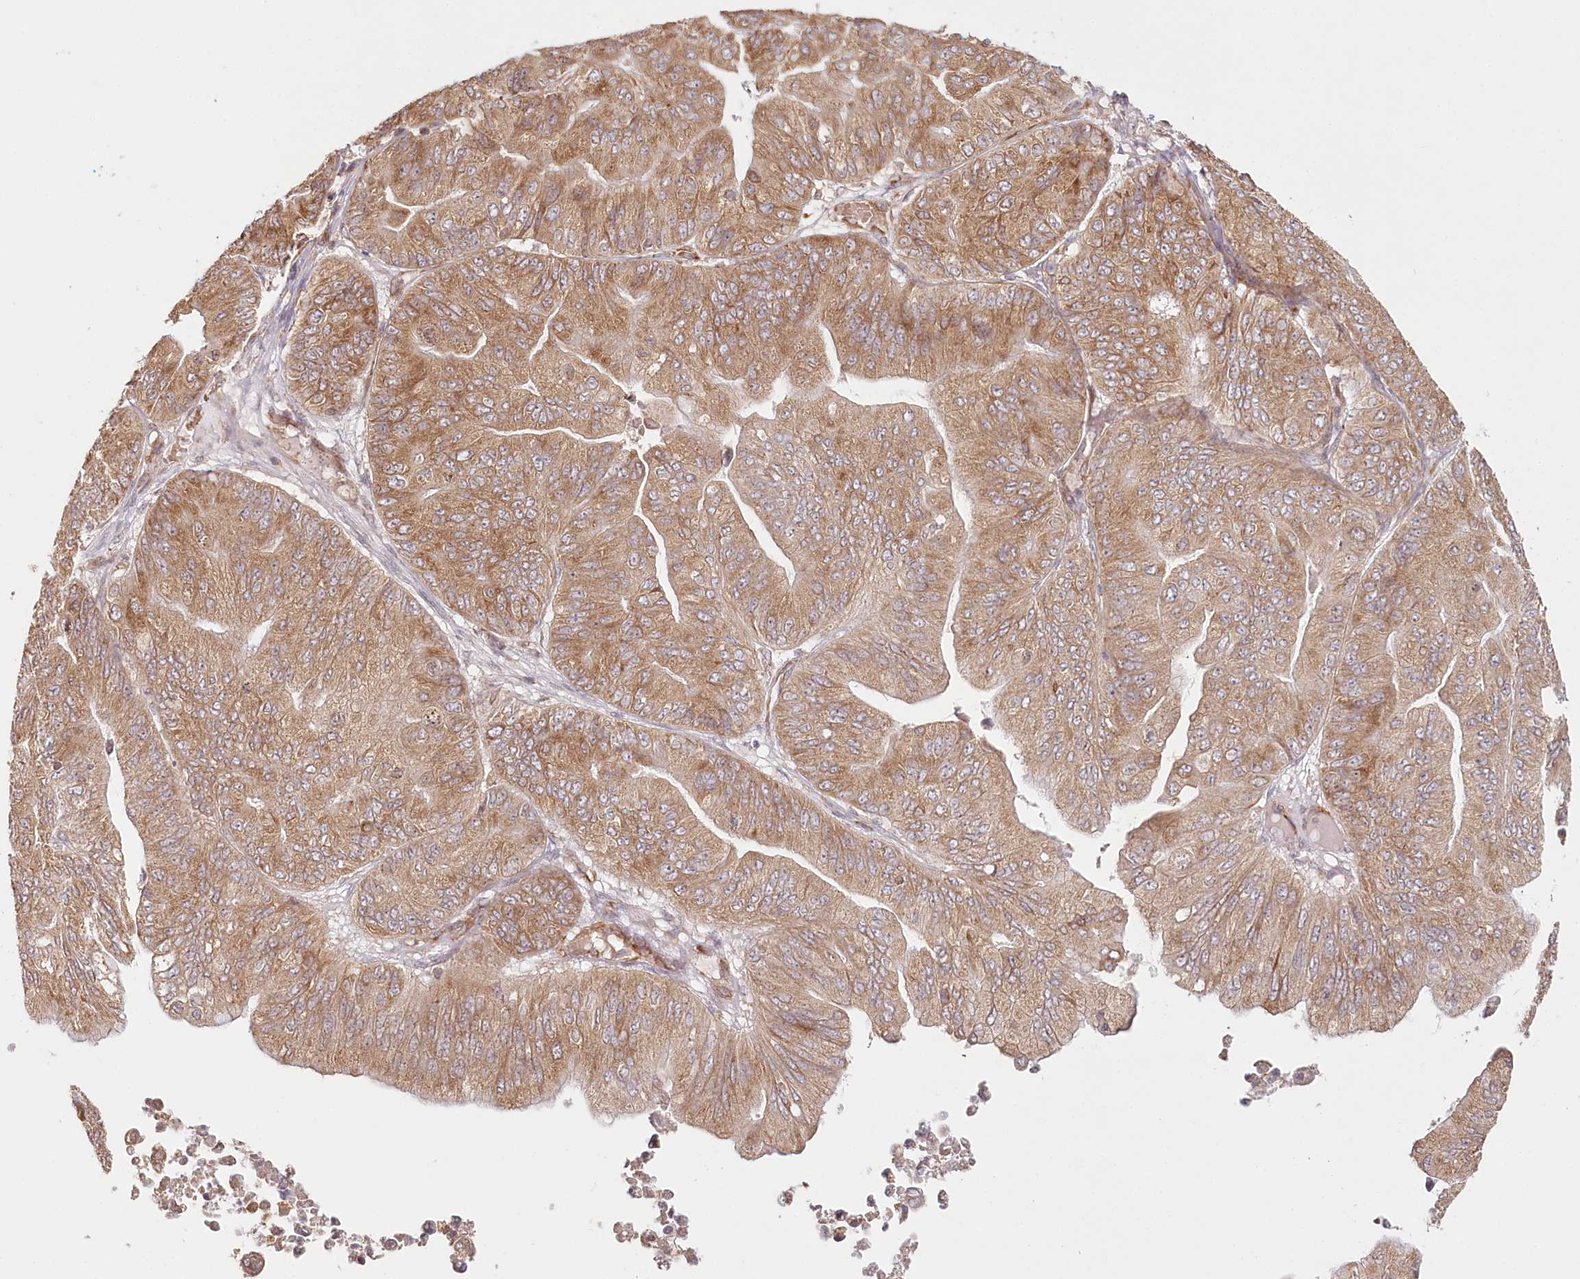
{"staining": {"intensity": "moderate", "quantity": ">75%", "location": "cytoplasmic/membranous"}, "tissue": "ovarian cancer", "cell_type": "Tumor cells", "image_type": "cancer", "snomed": [{"axis": "morphology", "description": "Cystadenocarcinoma, mucinous, NOS"}, {"axis": "topography", "description": "Ovary"}], "caption": "Protein staining of mucinous cystadenocarcinoma (ovarian) tissue reveals moderate cytoplasmic/membranous expression in about >75% of tumor cells.", "gene": "OTUD4", "patient": {"sex": "female", "age": 61}}